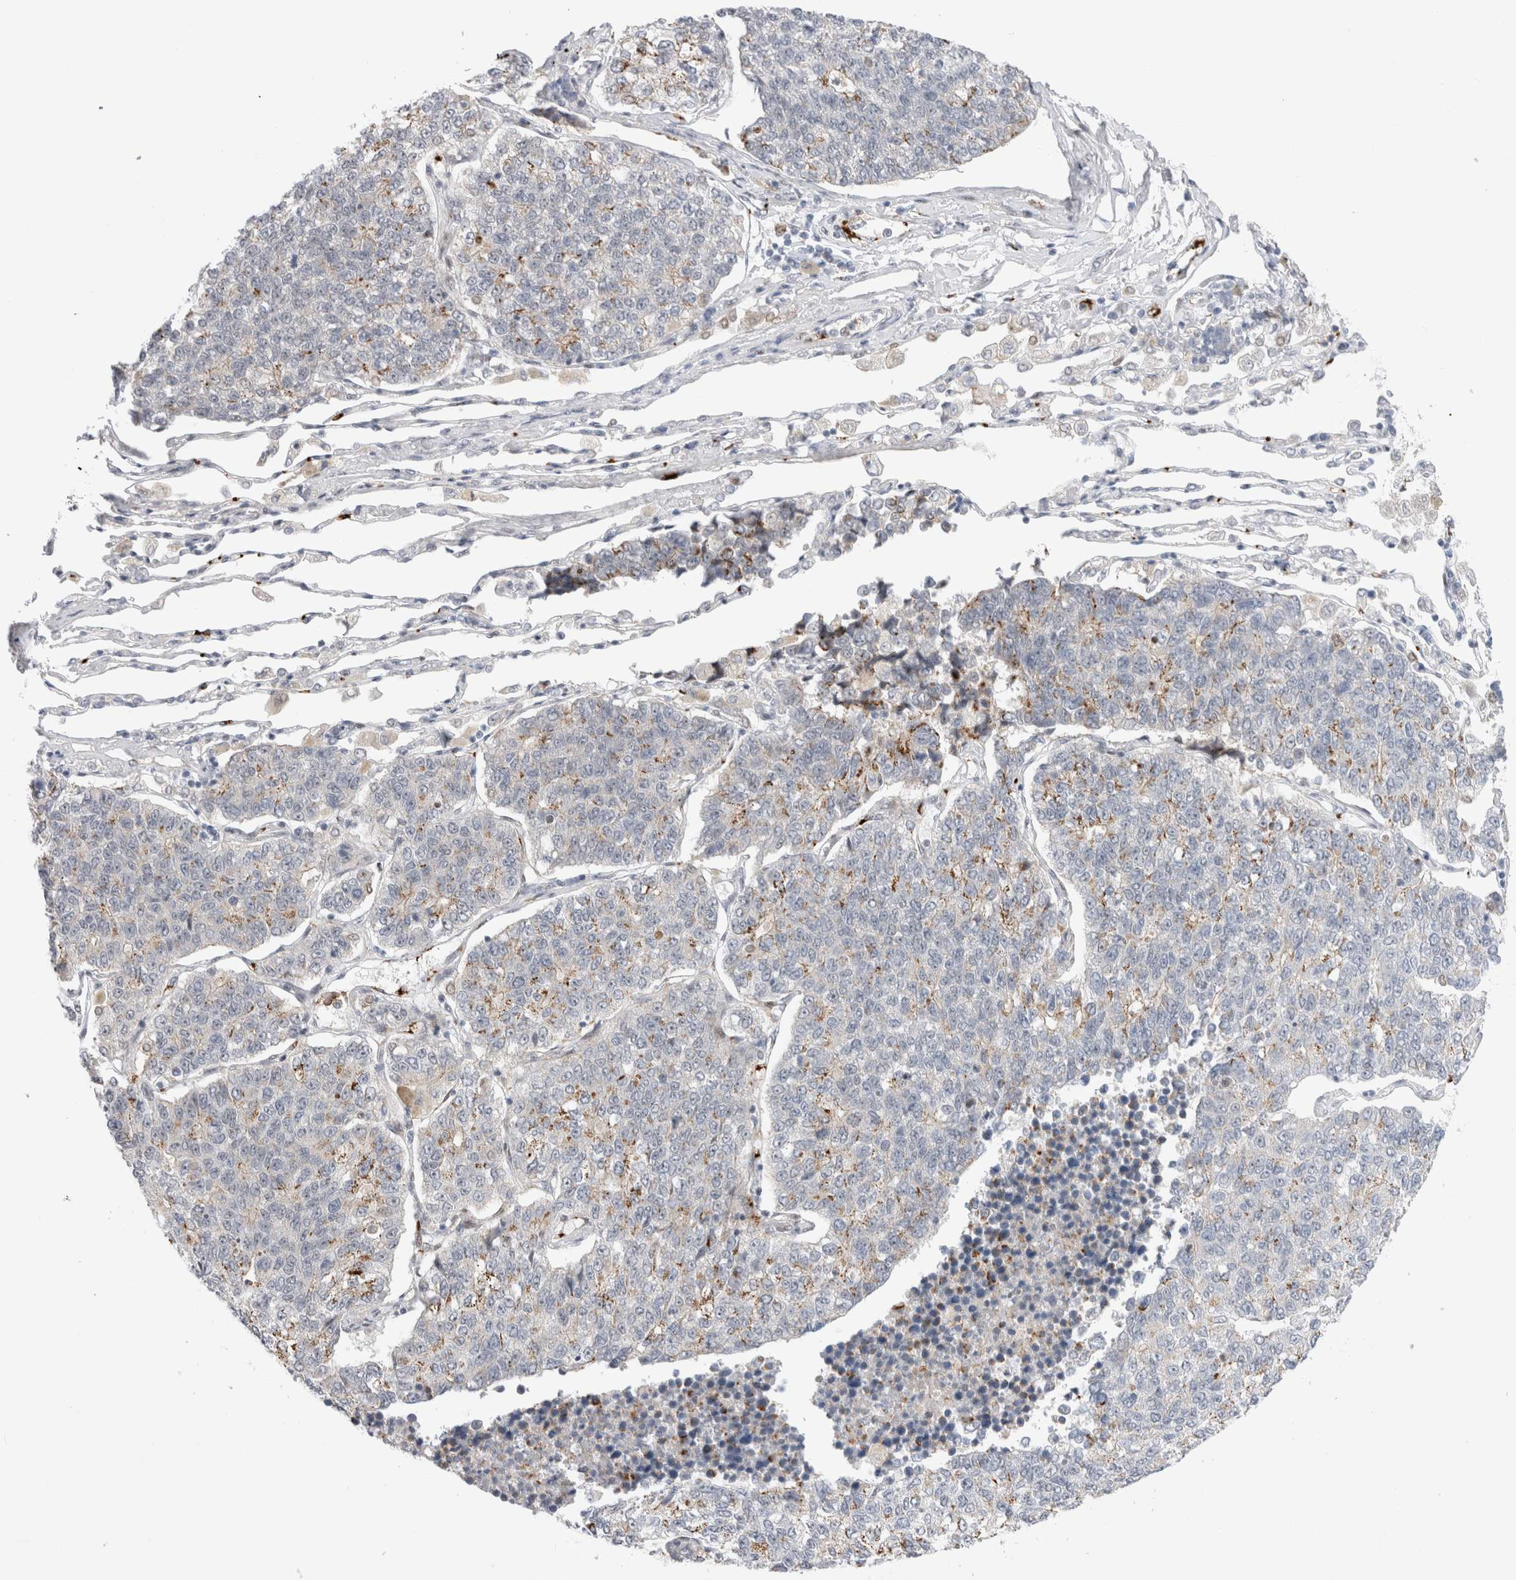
{"staining": {"intensity": "weak", "quantity": "<25%", "location": "cytoplasmic/membranous"}, "tissue": "lung cancer", "cell_type": "Tumor cells", "image_type": "cancer", "snomed": [{"axis": "morphology", "description": "Adenocarcinoma, NOS"}, {"axis": "topography", "description": "Lung"}], "caption": "Tumor cells show no significant protein expression in adenocarcinoma (lung).", "gene": "VPS28", "patient": {"sex": "male", "age": 49}}